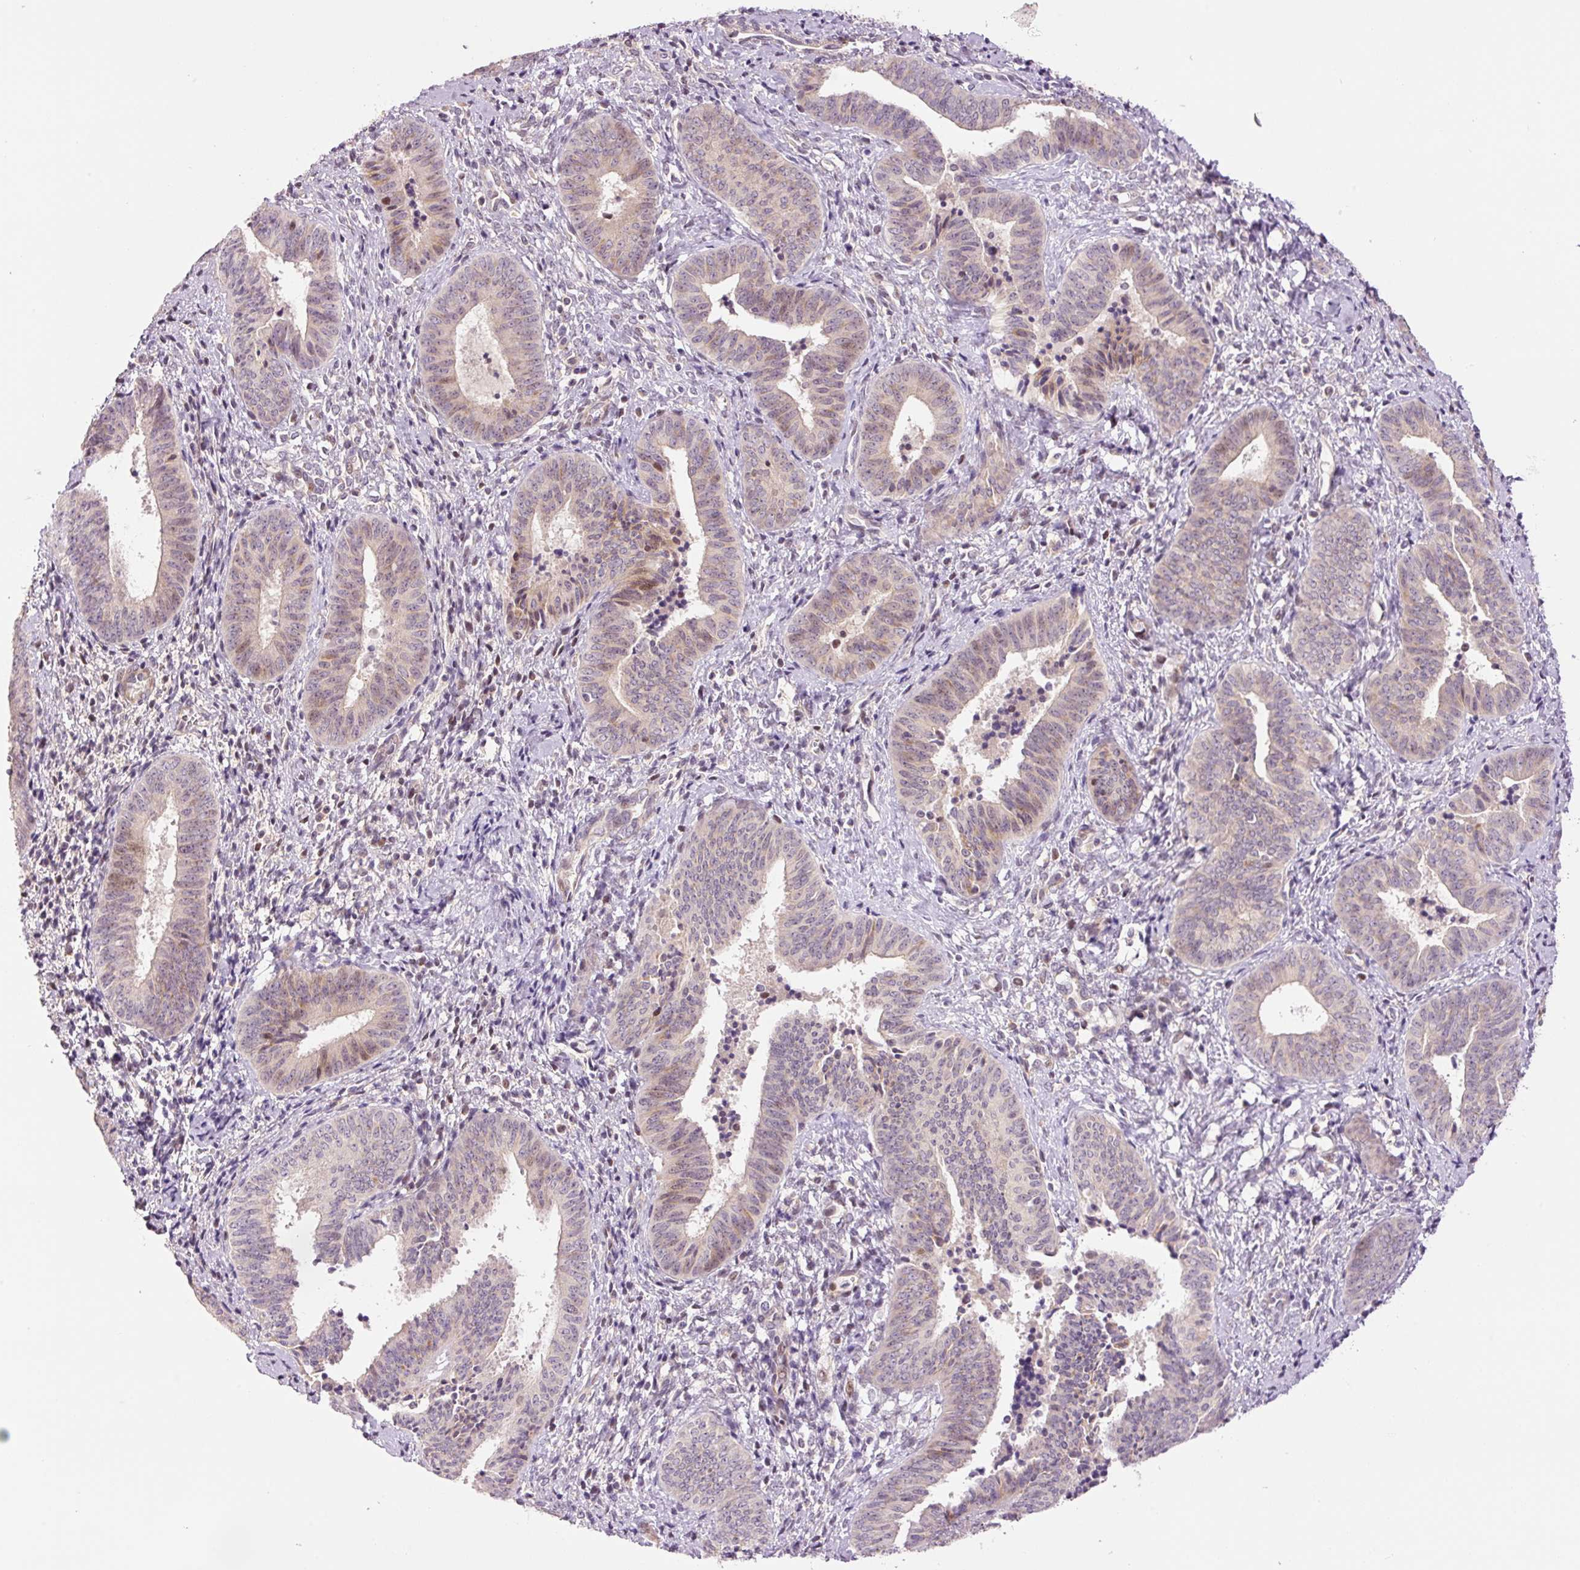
{"staining": {"intensity": "weak", "quantity": "25%-75%", "location": "nuclear"}, "tissue": "cervical cancer", "cell_type": "Tumor cells", "image_type": "cancer", "snomed": [{"axis": "morphology", "description": "Squamous cell carcinoma, NOS"}, {"axis": "topography", "description": "Cervix"}], "caption": "About 25%-75% of tumor cells in human cervical cancer reveal weak nuclear protein expression as visualized by brown immunohistochemical staining.", "gene": "SLC29A3", "patient": {"sex": "female", "age": 59}}